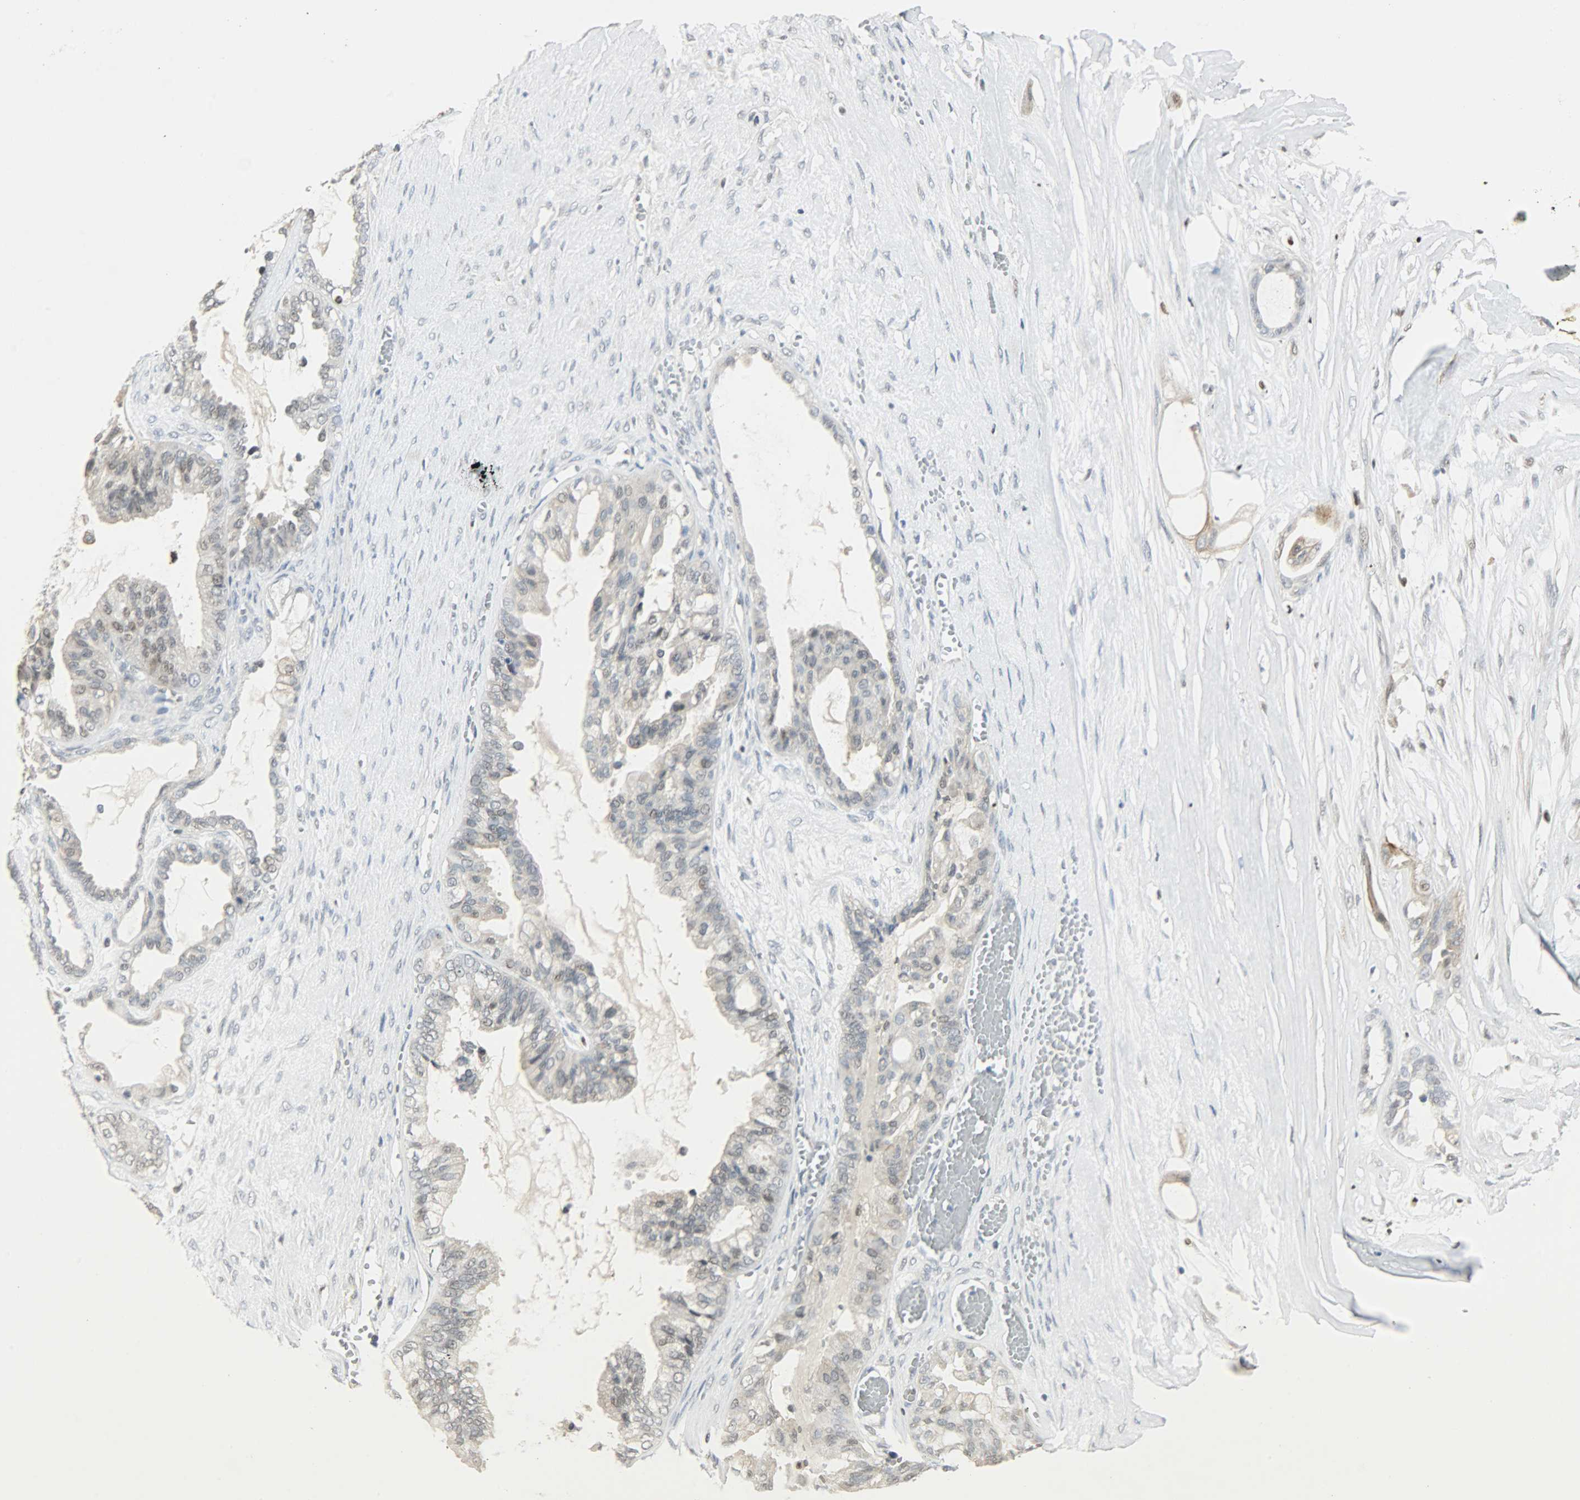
{"staining": {"intensity": "weak", "quantity": "25%-75%", "location": "nuclear"}, "tissue": "ovarian cancer", "cell_type": "Tumor cells", "image_type": "cancer", "snomed": [{"axis": "morphology", "description": "Carcinoma, NOS"}, {"axis": "morphology", "description": "Carcinoma, endometroid"}, {"axis": "topography", "description": "Ovary"}], "caption": "Immunohistochemical staining of ovarian cancer shows low levels of weak nuclear staining in approximately 25%-75% of tumor cells. Immunohistochemistry stains the protein in brown and the nuclei are stained blue.", "gene": "PPARG", "patient": {"sex": "female", "age": 50}}